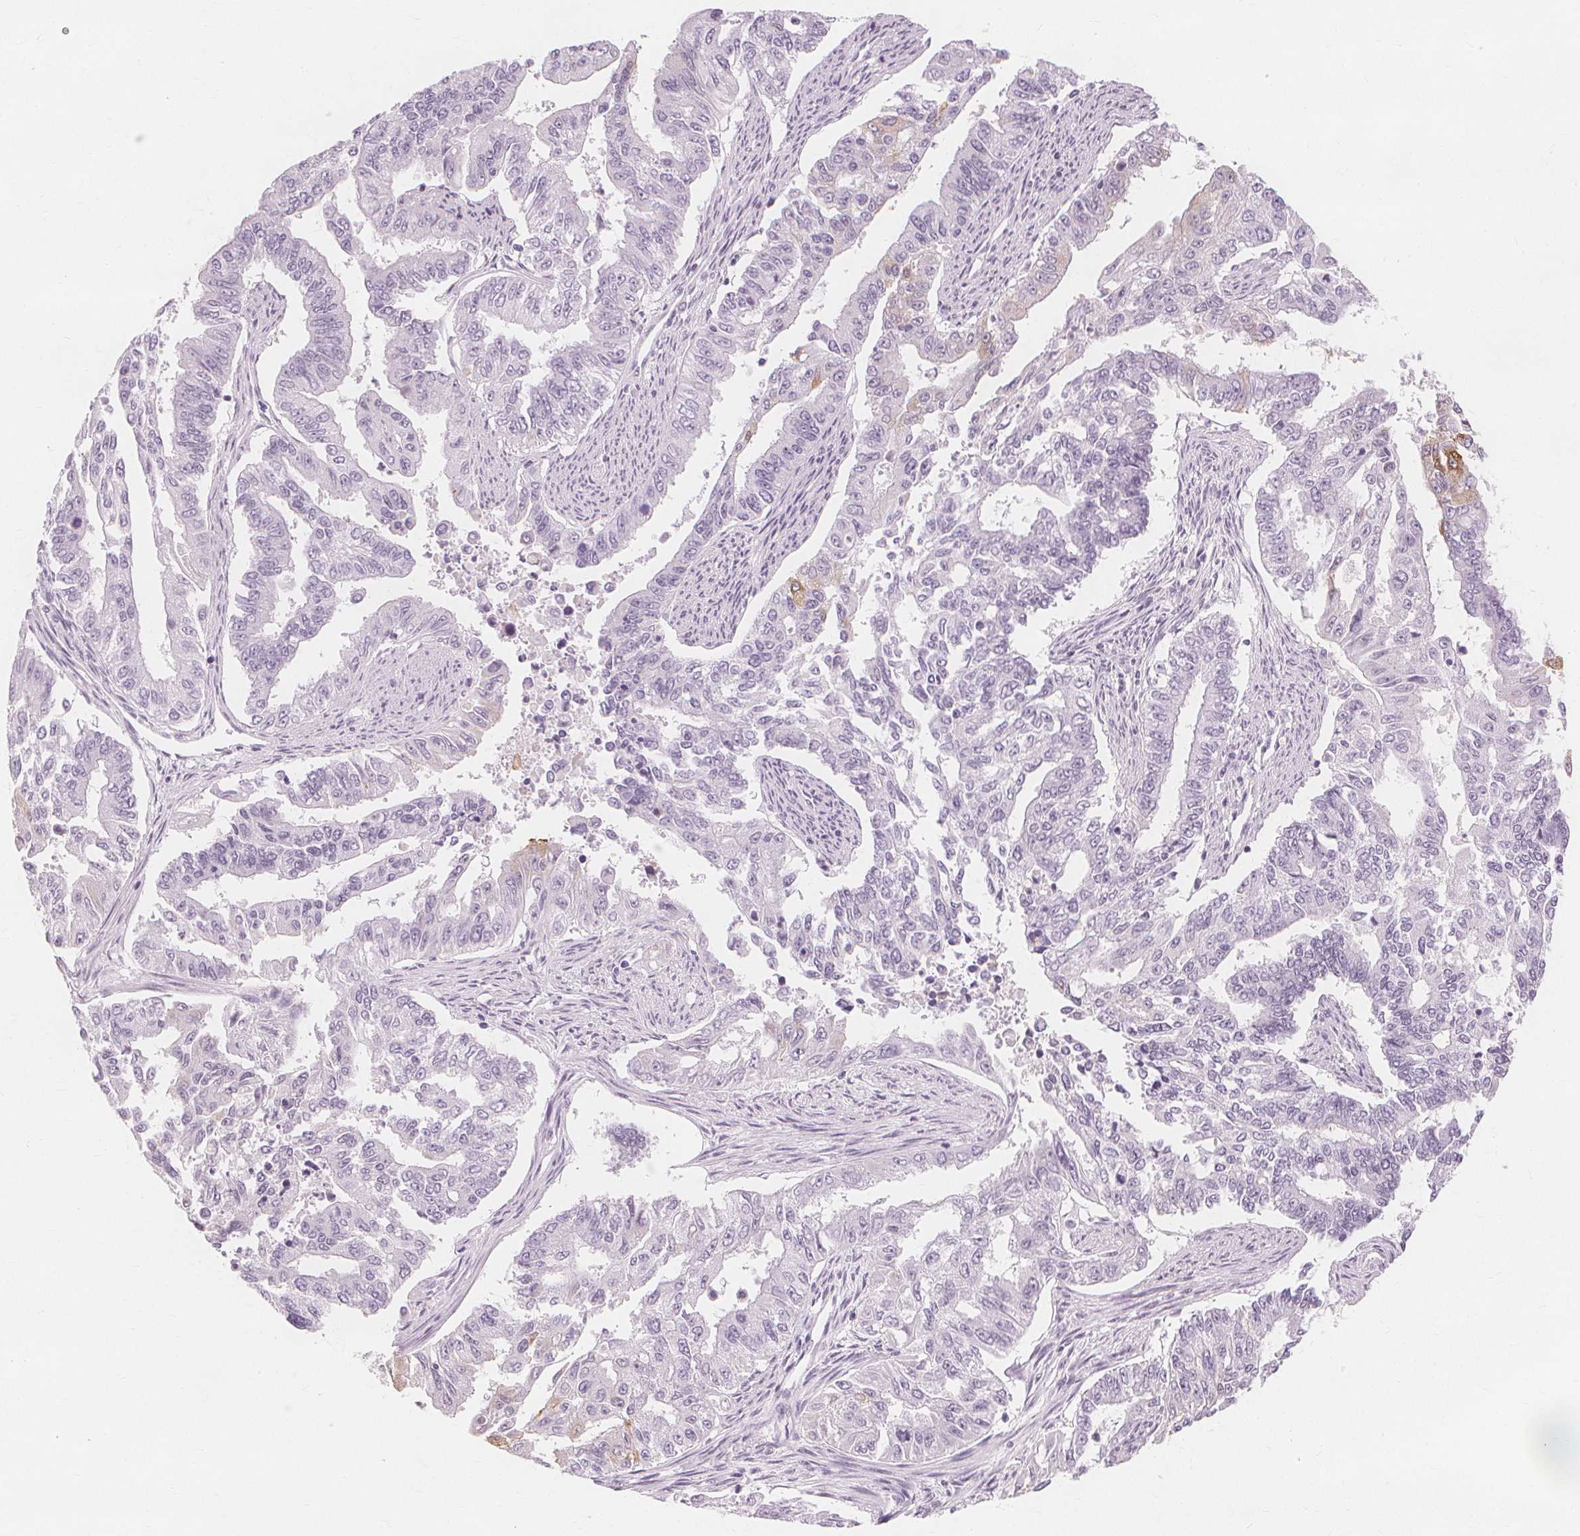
{"staining": {"intensity": "negative", "quantity": "none", "location": "none"}, "tissue": "endometrial cancer", "cell_type": "Tumor cells", "image_type": "cancer", "snomed": [{"axis": "morphology", "description": "Adenocarcinoma, NOS"}, {"axis": "topography", "description": "Uterus"}], "caption": "This is an immunohistochemistry (IHC) photomicrograph of endometrial cancer. There is no positivity in tumor cells.", "gene": "TFF1", "patient": {"sex": "female", "age": 59}}